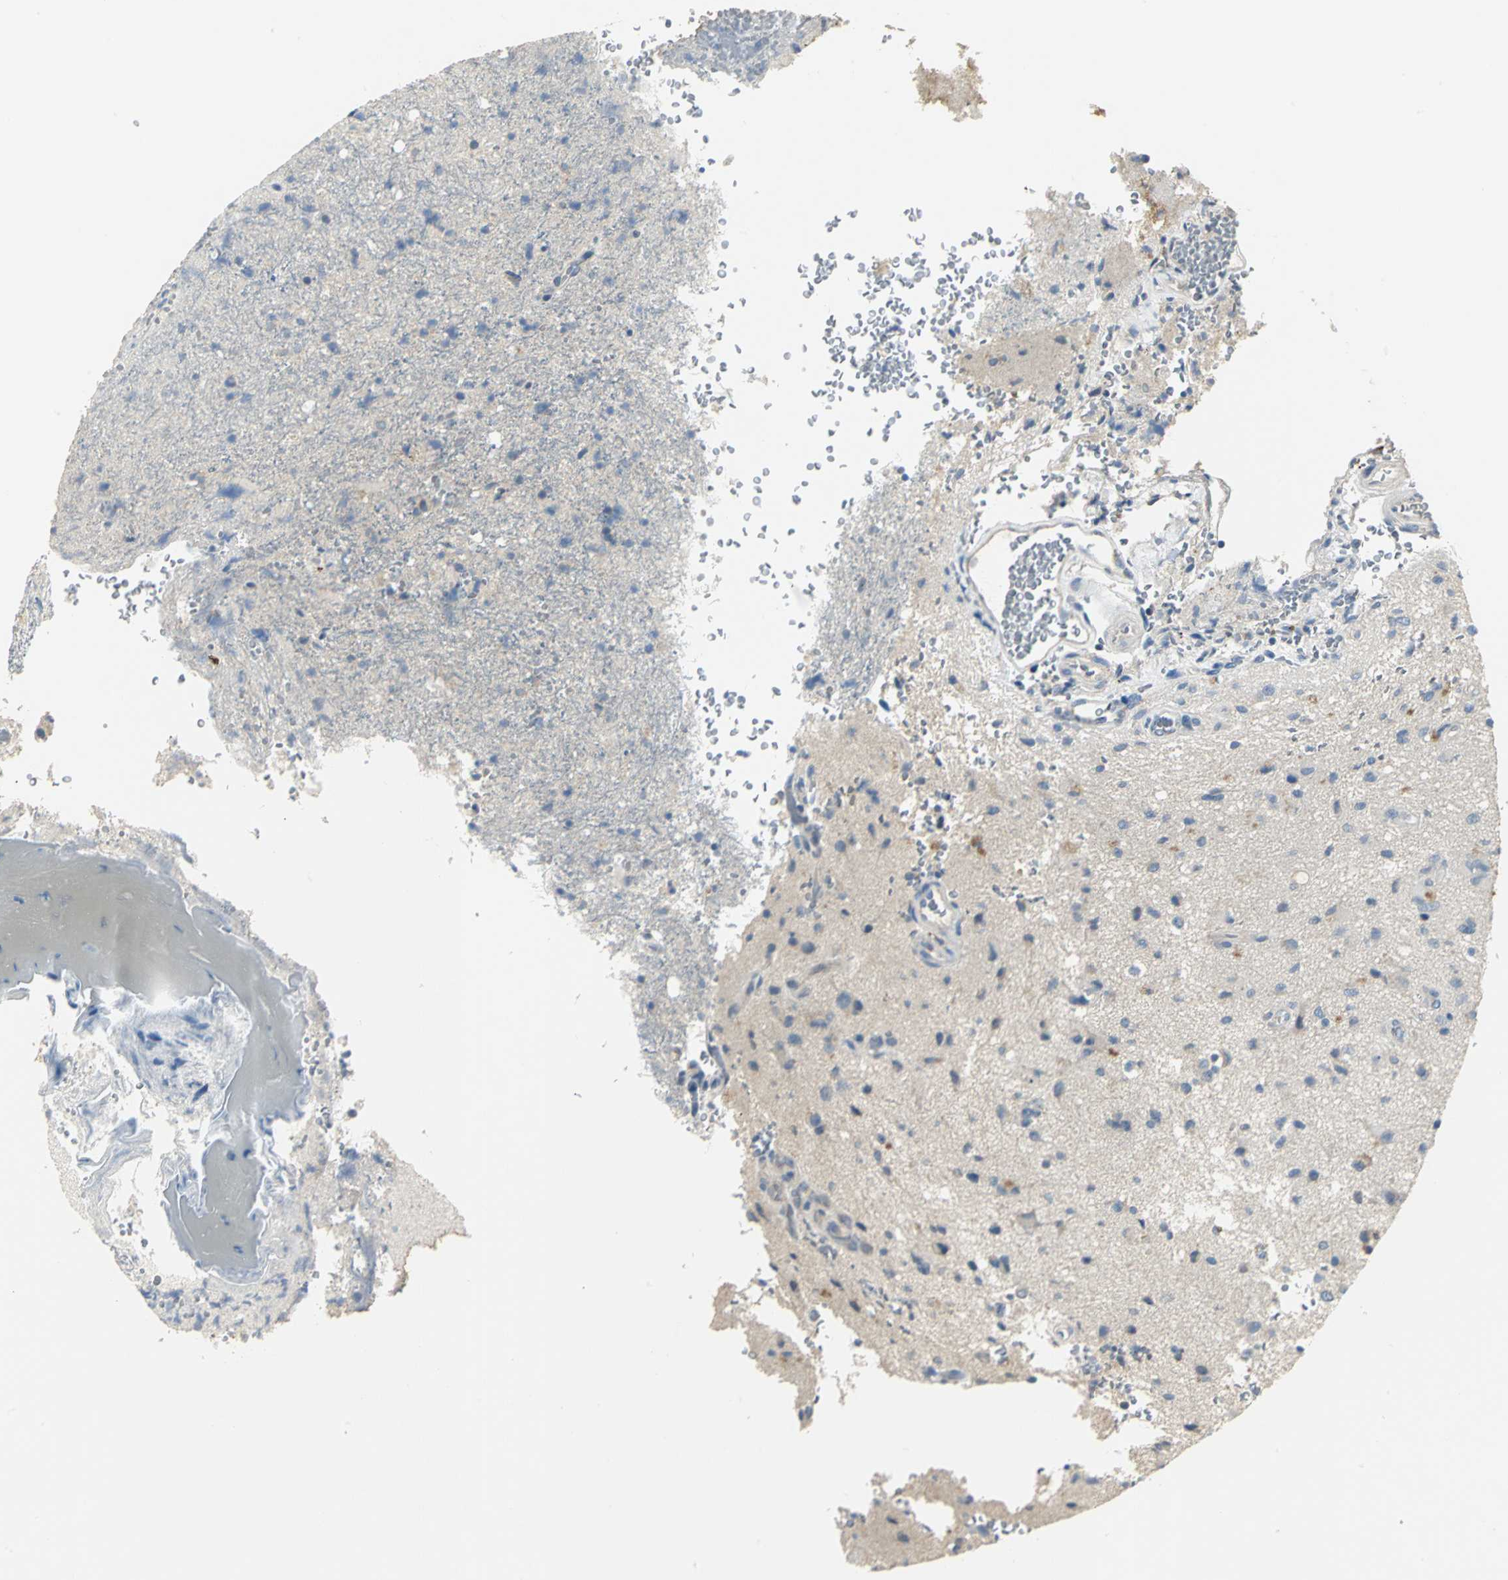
{"staining": {"intensity": "weak", "quantity": "25%-75%", "location": "cytoplasmic/membranous"}, "tissue": "glioma", "cell_type": "Tumor cells", "image_type": "cancer", "snomed": [{"axis": "morphology", "description": "Normal tissue, NOS"}, {"axis": "morphology", "description": "Glioma, malignant, High grade"}, {"axis": "topography", "description": "Cerebral cortex"}], "caption": "DAB immunohistochemical staining of human malignant high-grade glioma demonstrates weak cytoplasmic/membranous protein positivity in about 25%-75% of tumor cells.", "gene": "B3GNT2", "patient": {"sex": "male", "age": 56}}